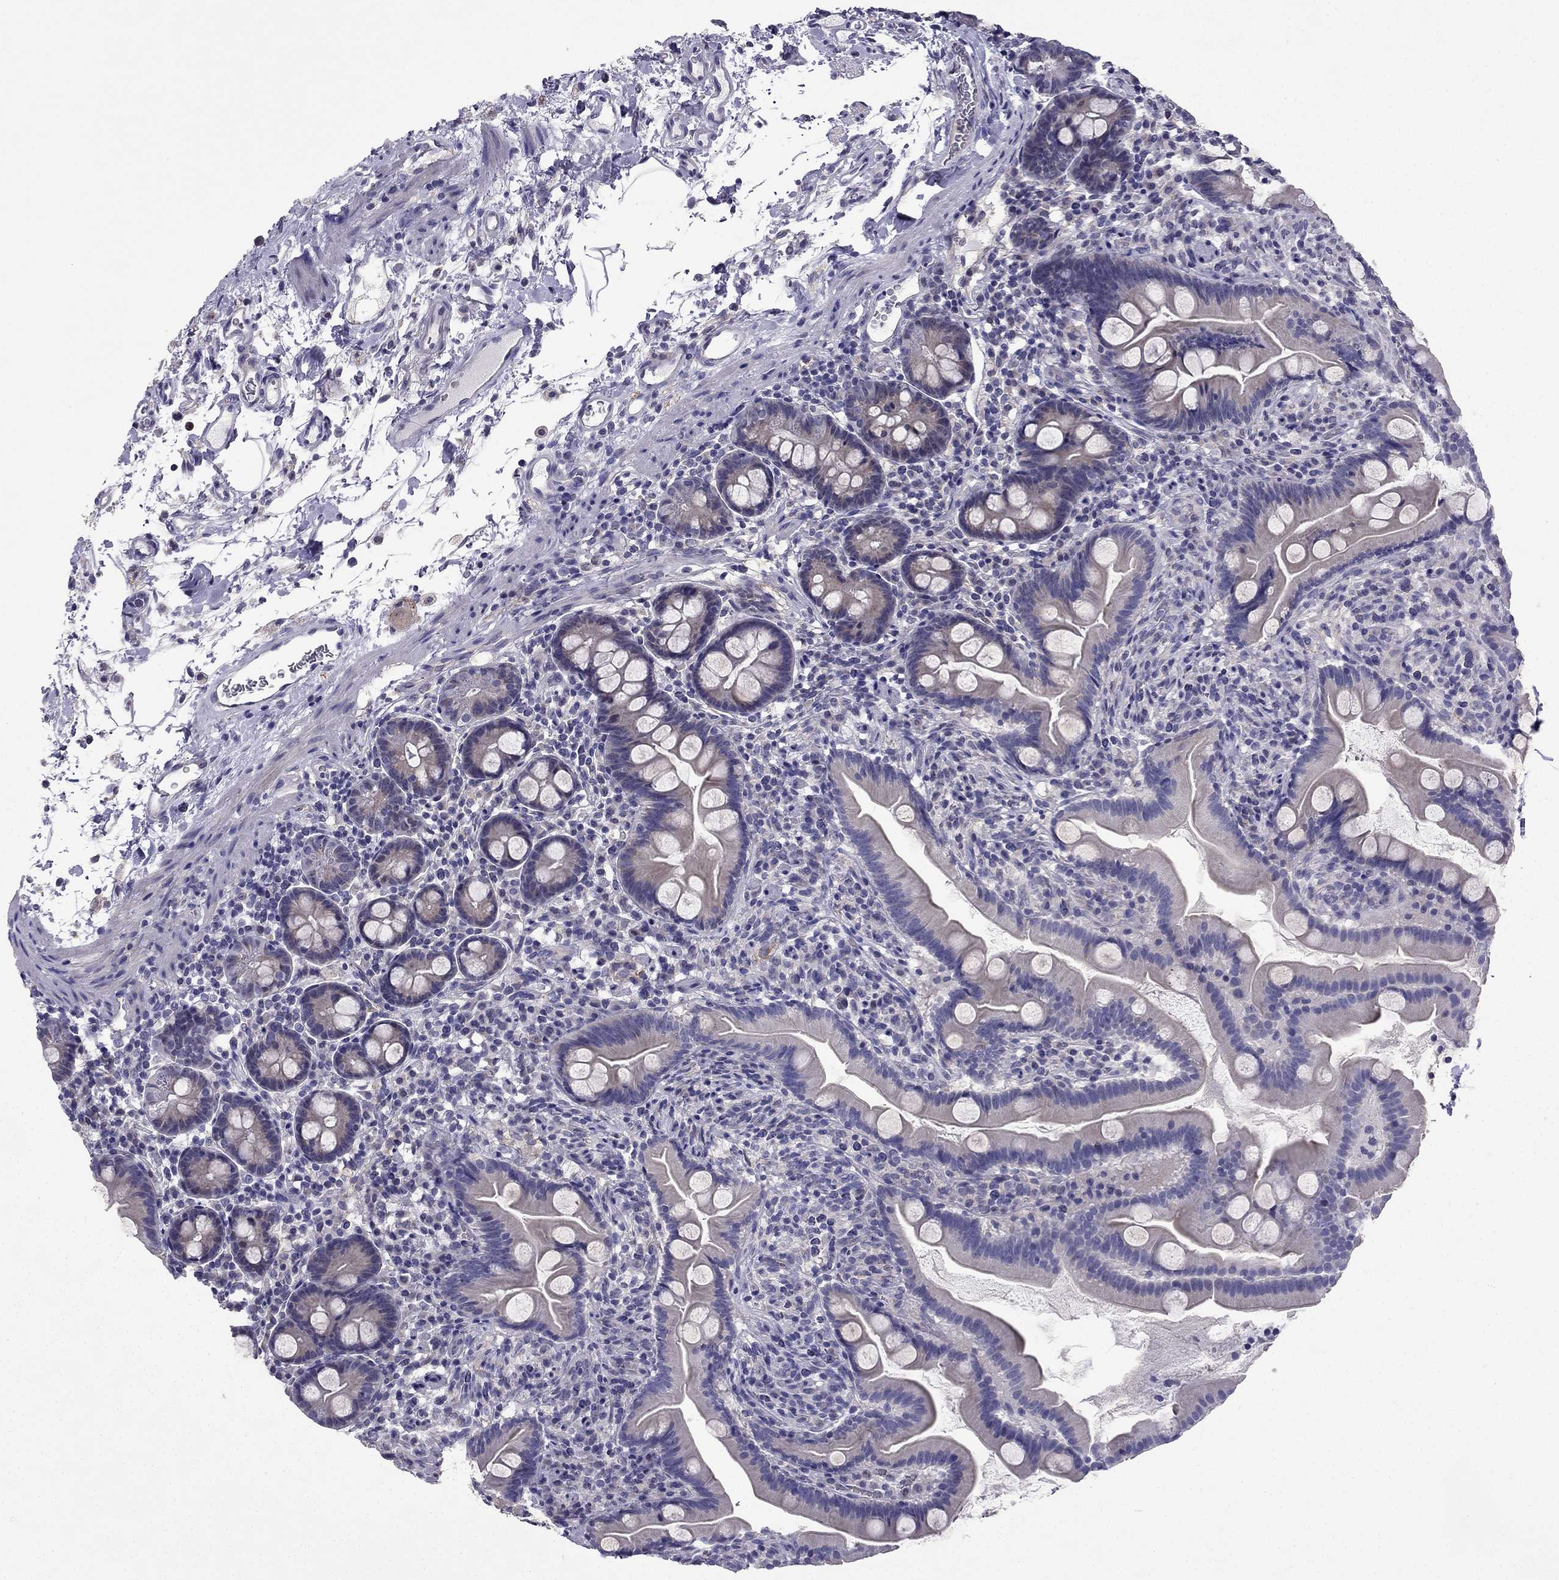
{"staining": {"intensity": "weak", "quantity": ">75%", "location": "cytoplasmic/membranous"}, "tissue": "small intestine", "cell_type": "Glandular cells", "image_type": "normal", "snomed": [{"axis": "morphology", "description": "Normal tissue, NOS"}, {"axis": "topography", "description": "Small intestine"}], "caption": "IHC (DAB (3,3'-diaminobenzidine)) staining of benign small intestine demonstrates weak cytoplasmic/membranous protein staining in about >75% of glandular cells. (Stains: DAB (3,3'-diaminobenzidine) in brown, nuclei in blue, Microscopy: brightfield microscopy at high magnification).", "gene": "SLC6A2", "patient": {"sex": "female", "age": 44}}